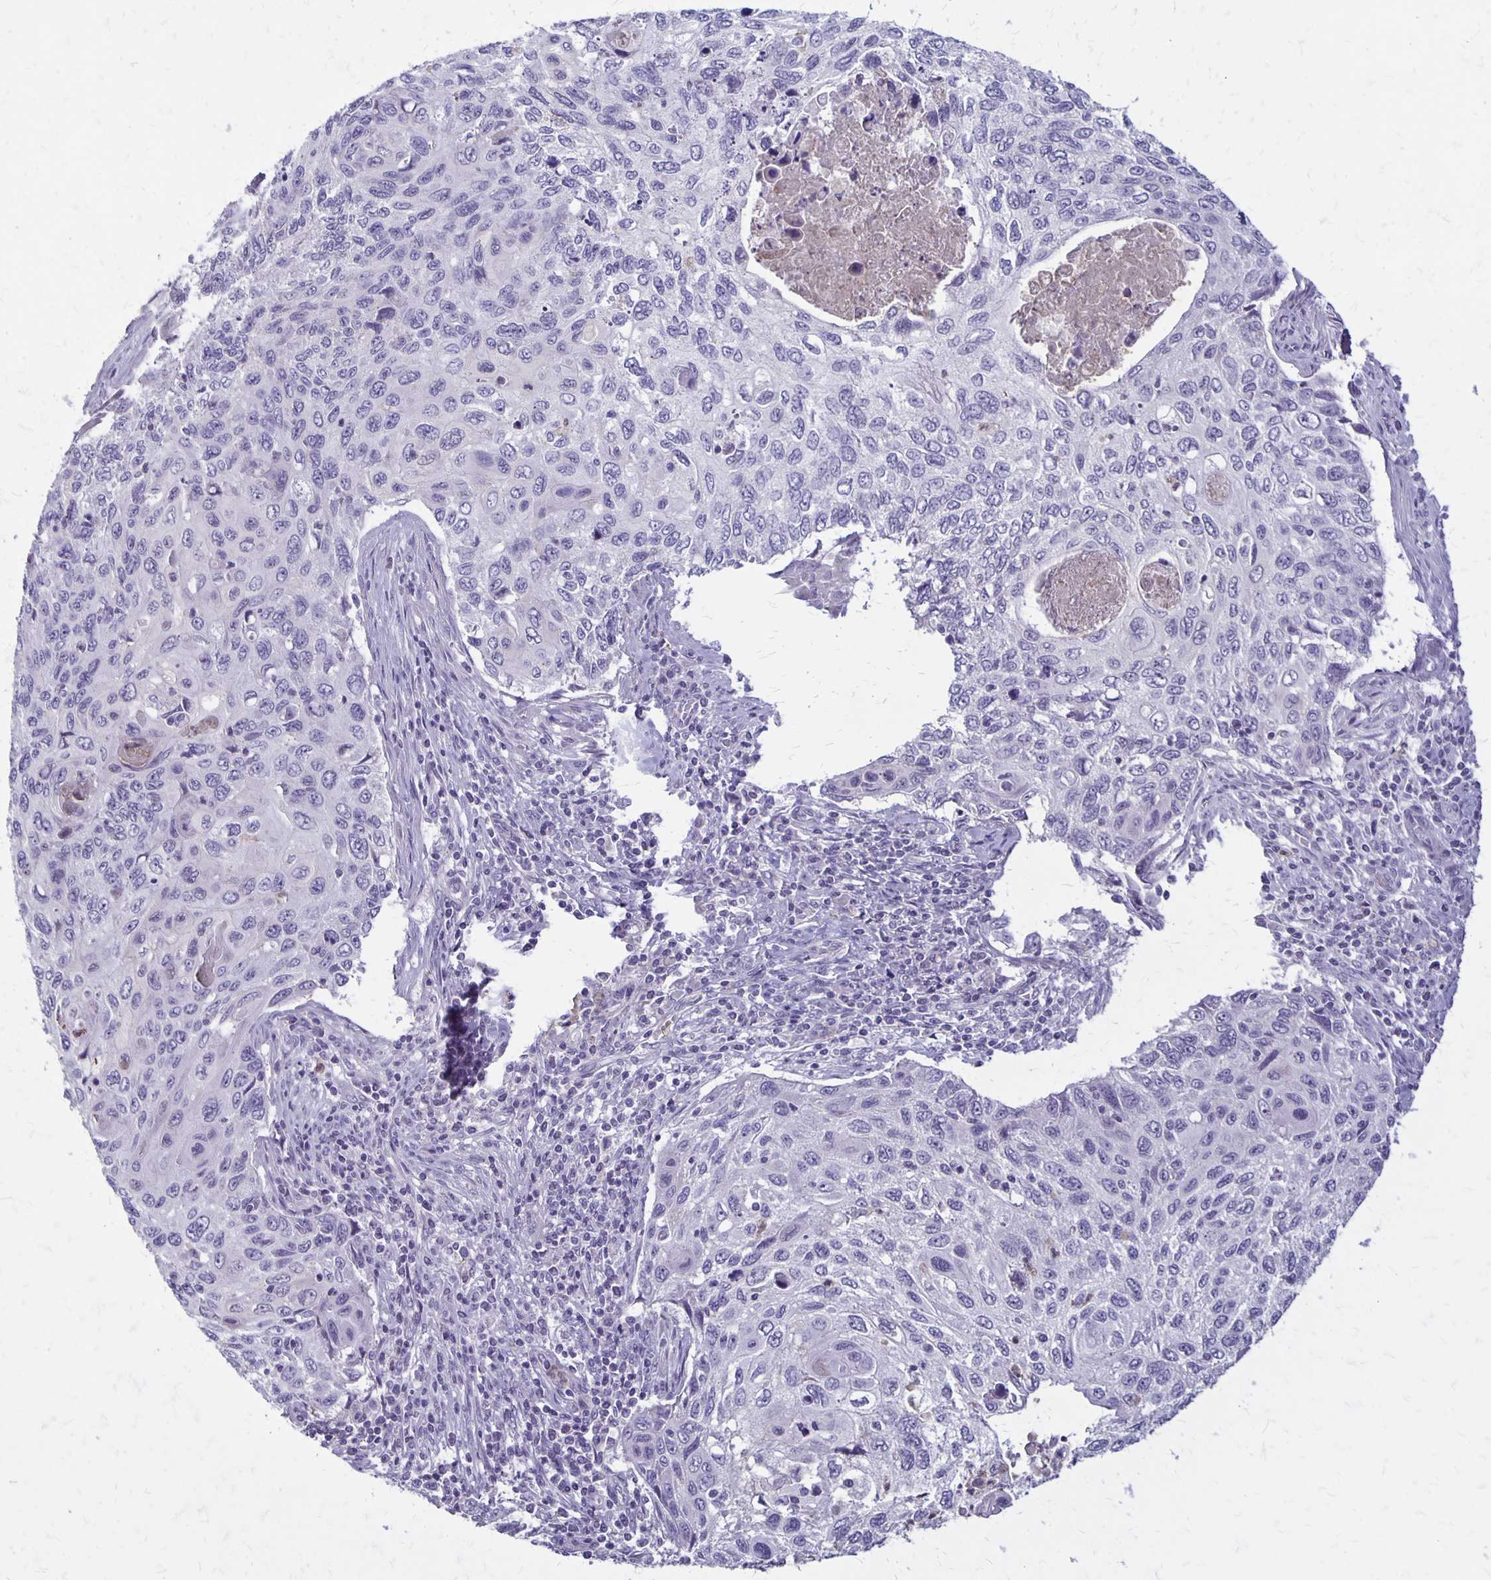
{"staining": {"intensity": "negative", "quantity": "none", "location": "none"}, "tissue": "cervical cancer", "cell_type": "Tumor cells", "image_type": "cancer", "snomed": [{"axis": "morphology", "description": "Squamous cell carcinoma, NOS"}, {"axis": "topography", "description": "Cervix"}], "caption": "This is an IHC image of human squamous cell carcinoma (cervical). There is no staining in tumor cells.", "gene": "SEPTIN5", "patient": {"sex": "female", "age": 70}}